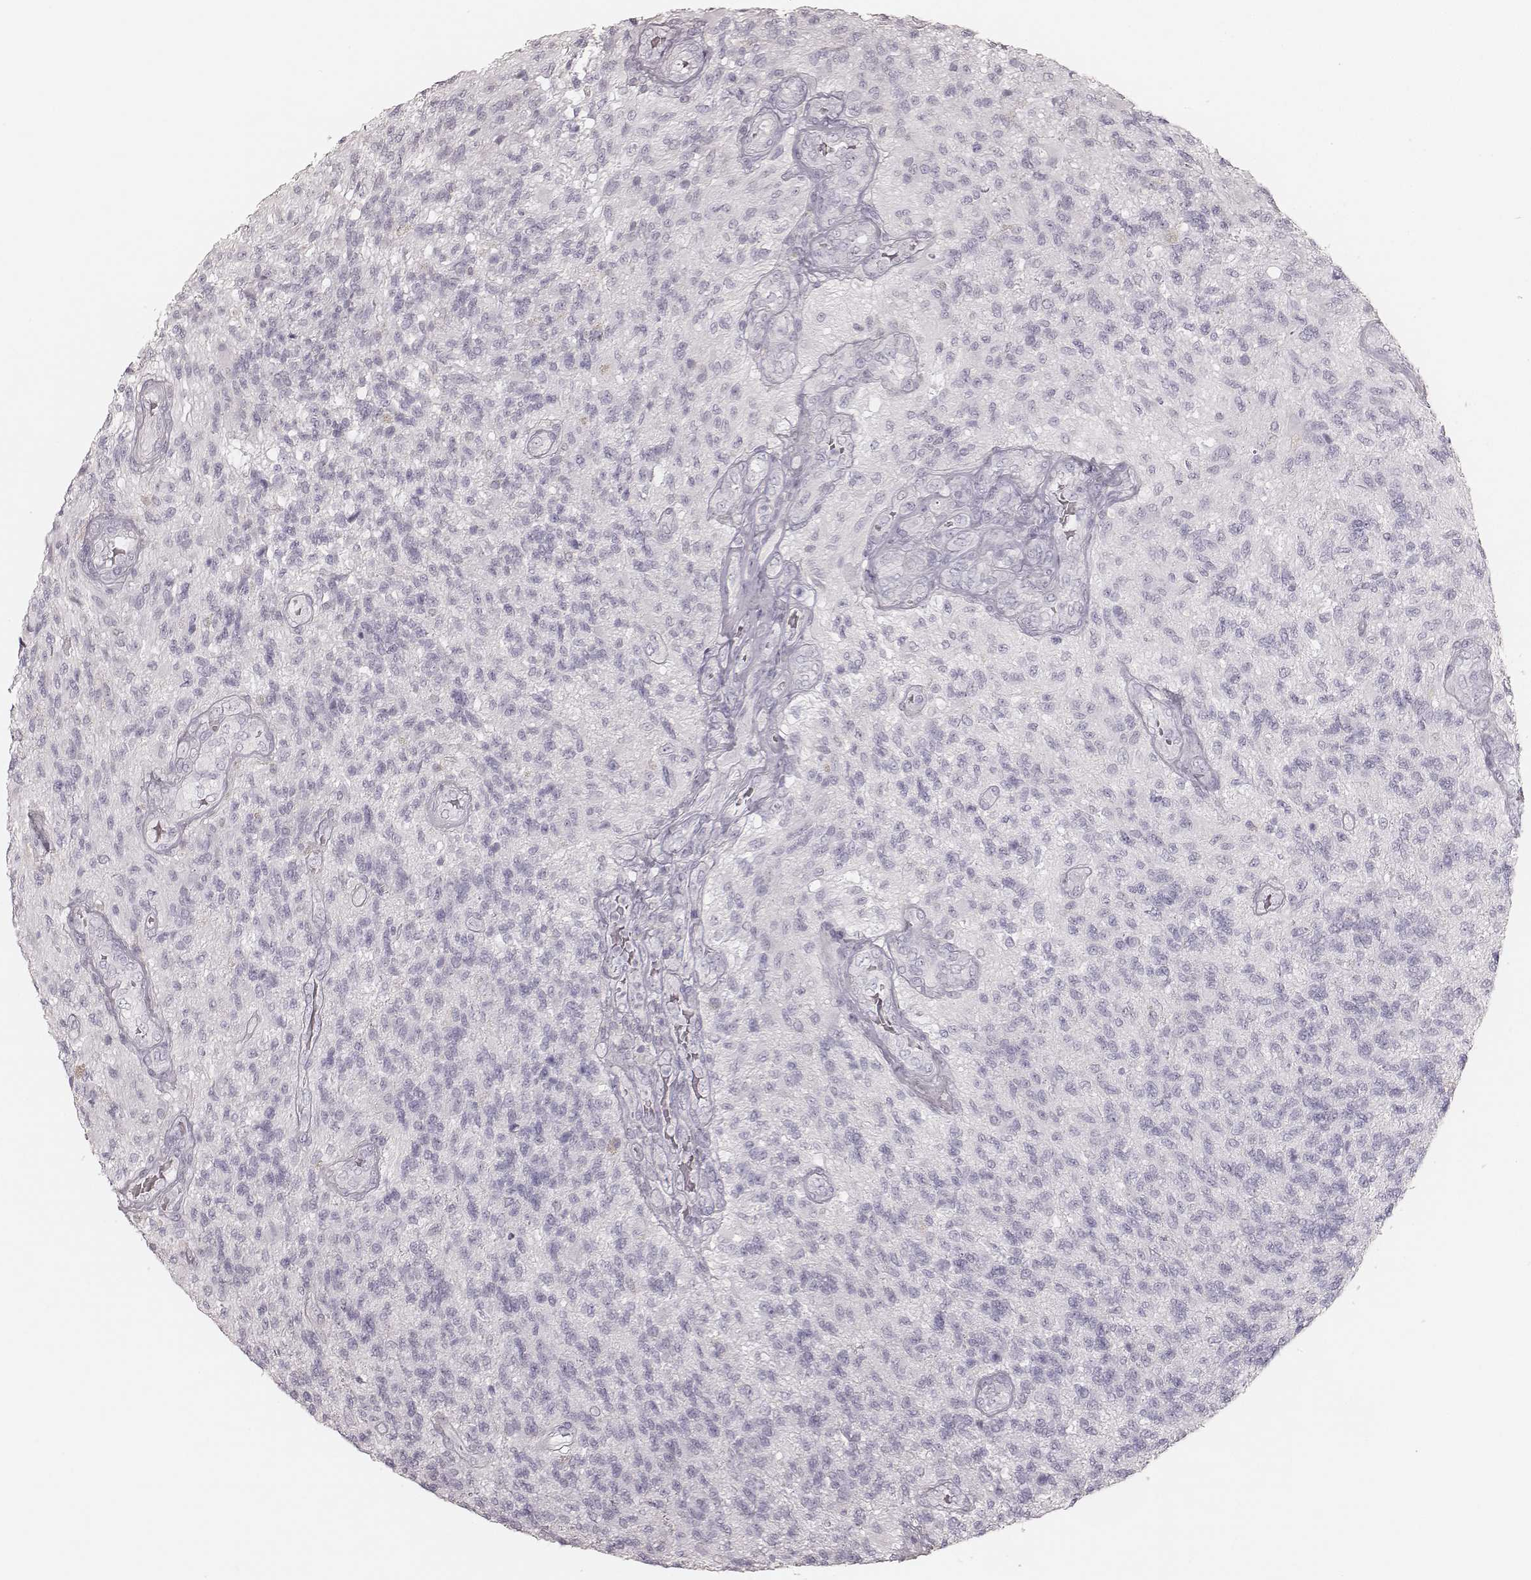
{"staining": {"intensity": "negative", "quantity": "none", "location": "none"}, "tissue": "glioma", "cell_type": "Tumor cells", "image_type": "cancer", "snomed": [{"axis": "morphology", "description": "Glioma, malignant, High grade"}, {"axis": "topography", "description": "Brain"}], "caption": "Malignant glioma (high-grade) was stained to show a protein in brown. There is no significant positivity in tumor cells.", "gene": "KRT82", "patient": {"sex": "male", "age": 56}}